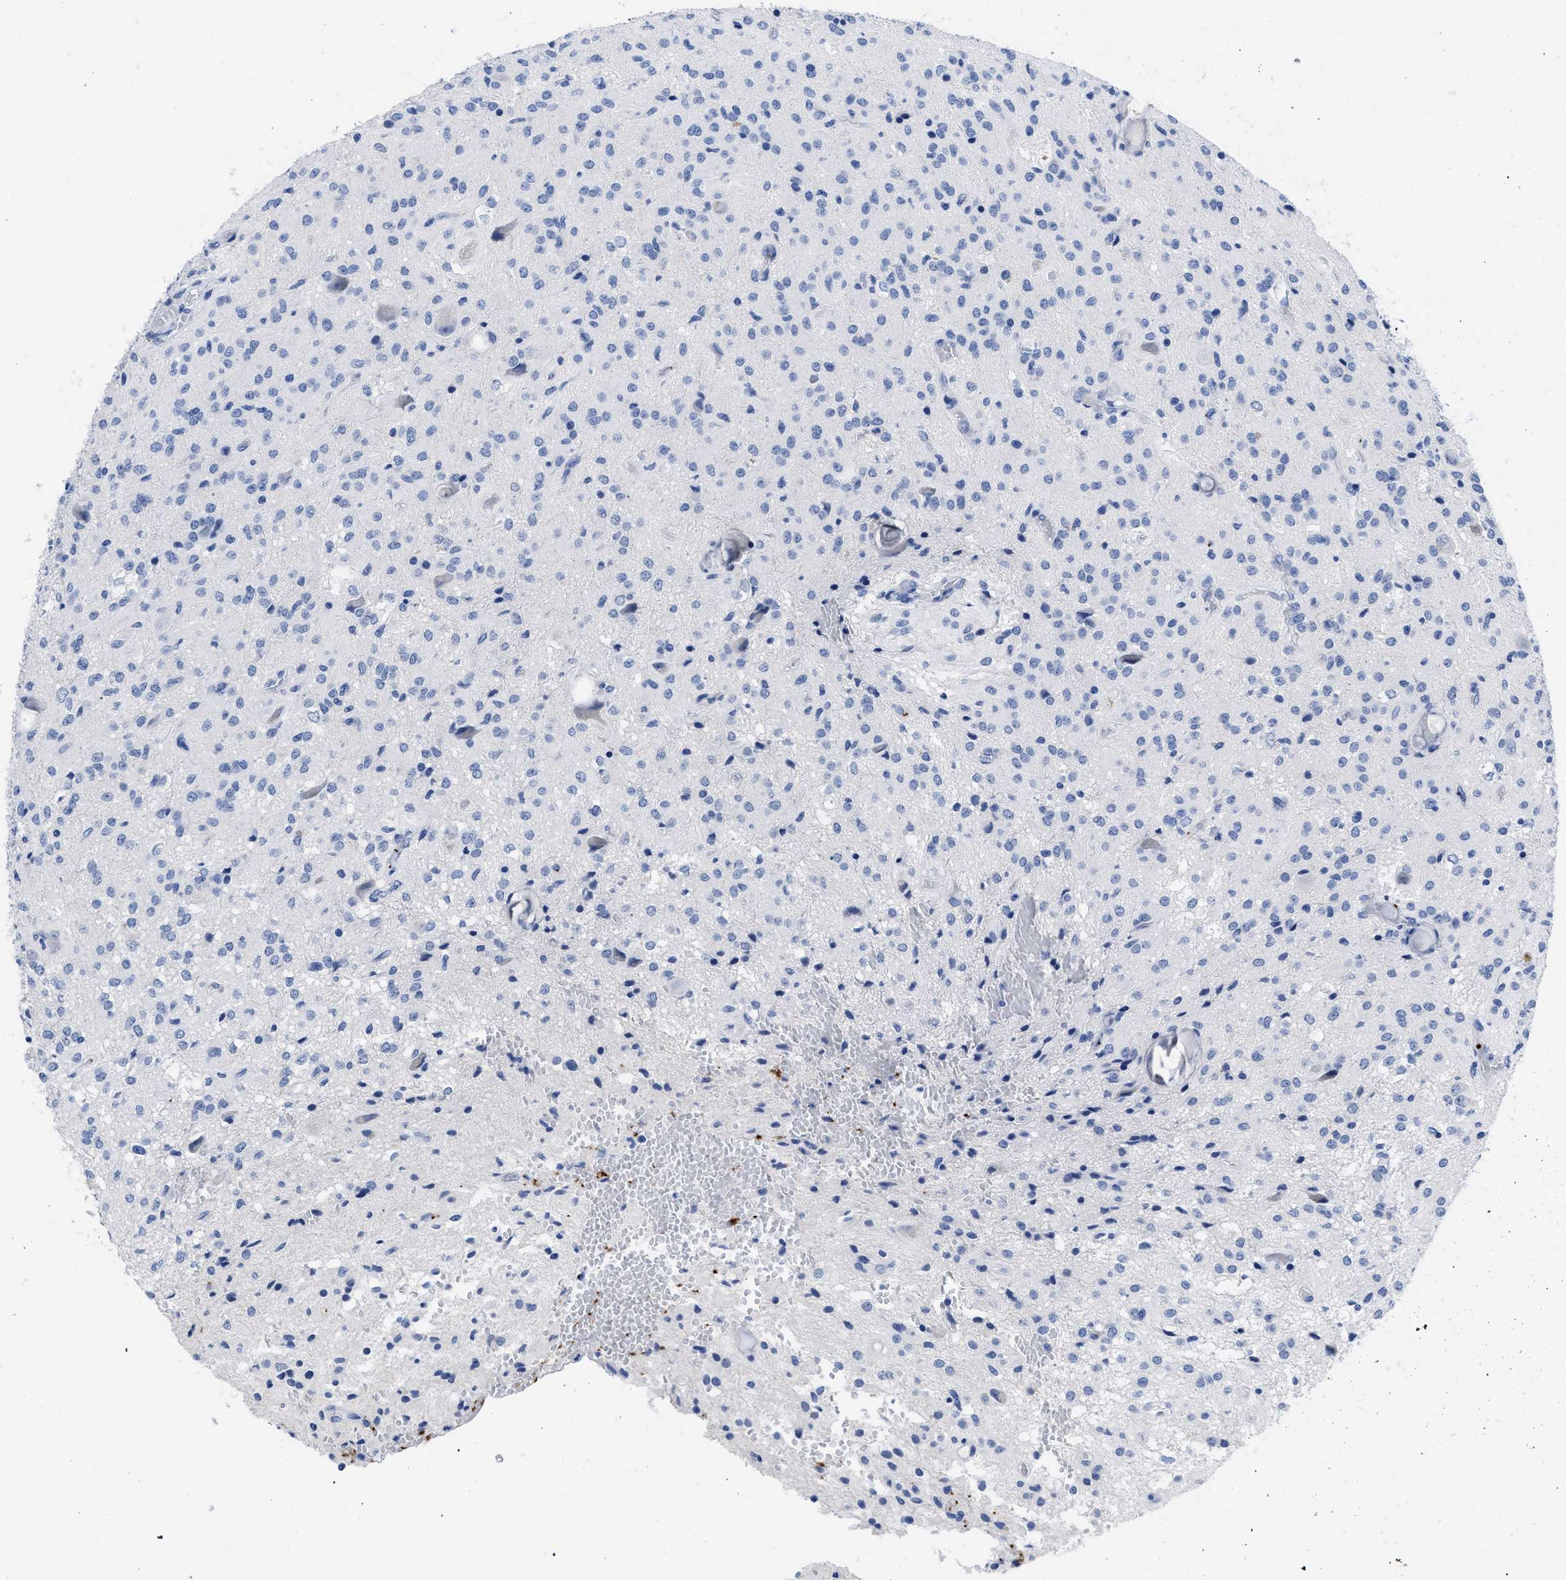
{"staining": {"intensity": "negative", "quantity": "none", "location": "none"}, "tissue": "glioma", "cell_type": "Tumor cells", "image_type": "cancer", "snomed": [{"axis": "morphology", "description": "Glioma, malignant, High grade"}, {"axis": "topography", "description": "Brain"}], "caption": "The micrograph displays no staining of tumor cells in malignant high-grade glioma. (DAB (3,3'-diaminobenzidine) immunohistochemistry (IHC), high magnification).", "gene": "TREML1", "patient": {"sex": "female", "age": 59}}